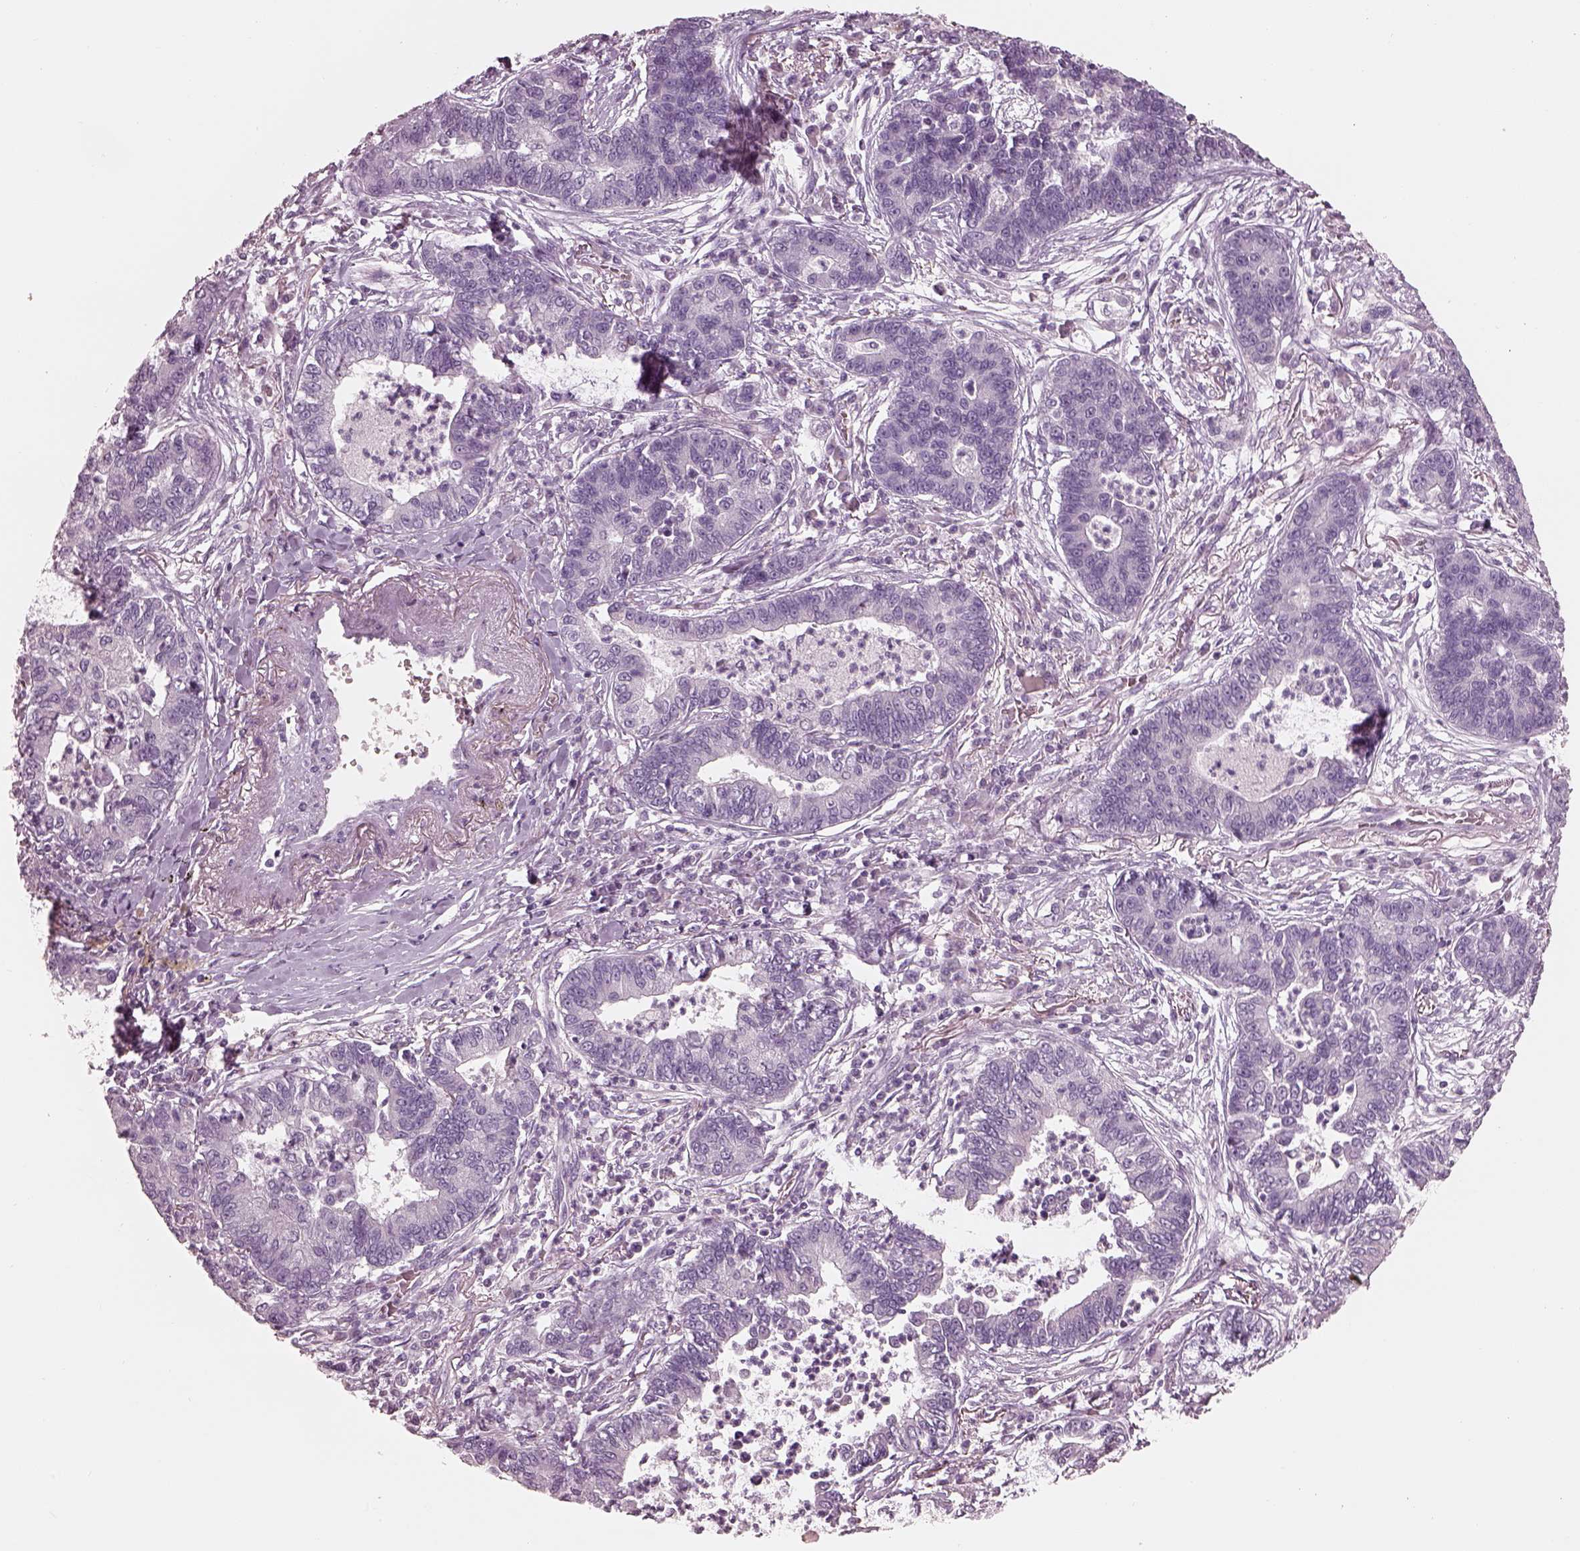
{"staining": {"intensity": "negative", "quantity": "none", "location": "none"}, "tissue": "lung cancer", "cell_type": "Tumor cells", "image_type": "cancer", "snomed": [{"axis": "morphology", "description": "Adenocarcinoma, NOS"}, {"axis": "topography", "description": "Lung"}], "caption": "Tumor cells show no significant protein expression in adenocarcinoma (lung).", "gene": "RSPH9", "patient": {"sex": "female", "age": 57}}